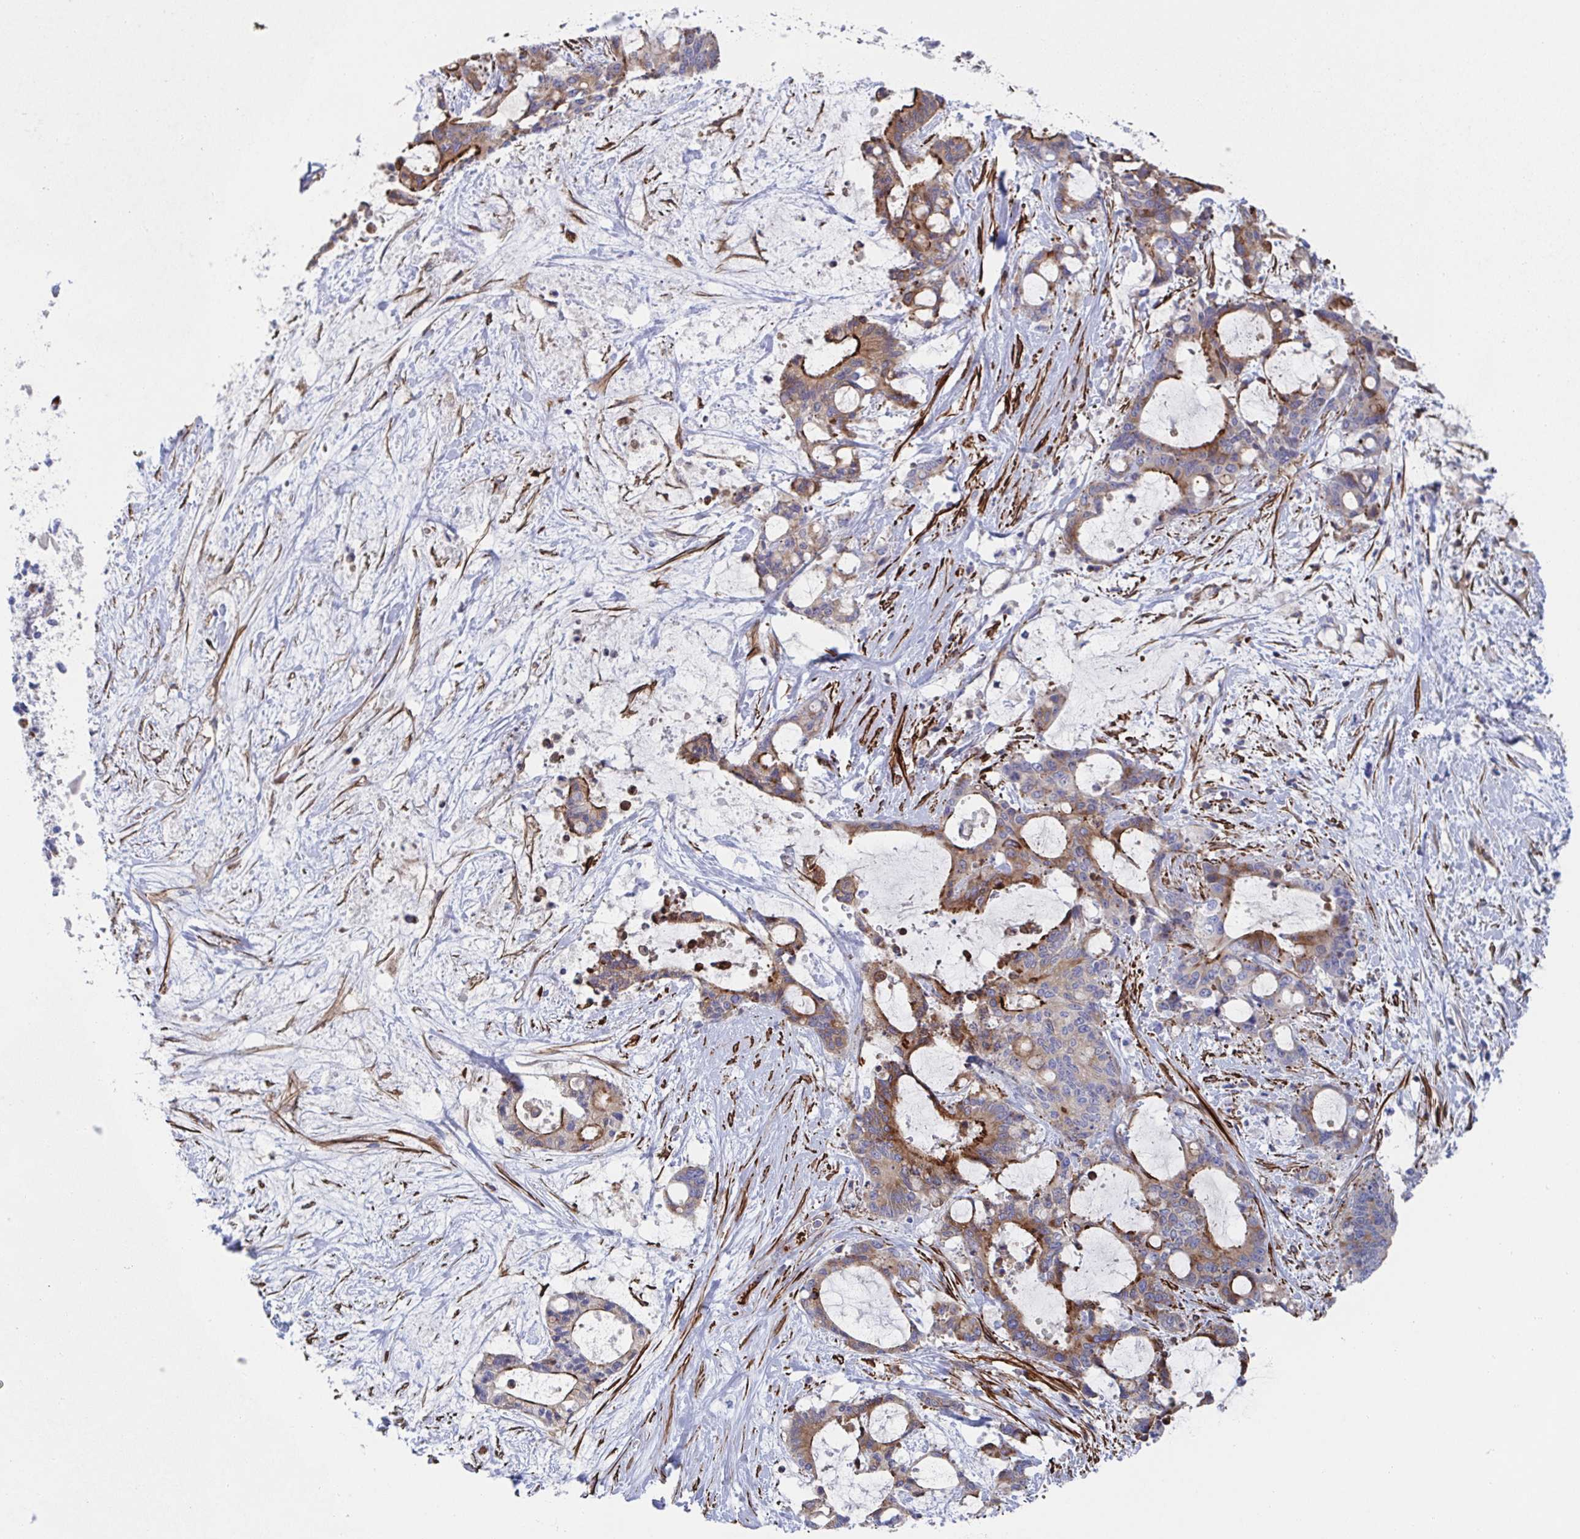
{"staining": {"intensity": "moderate", "quantity": "25%-75%", "location": "cytoplasmic/membranous"}, "tissue": "liver cancer", "cell_type": "Tumor cells", "image_type": "cancer", "snomed": [{"axis": "morphology", "description": "Normal tissue, NOS"}, {"axis": "morphology", "description": "Cholangiocarcinoma"}, {"axis": "topography", "description": "Liver"}, {"axis": "topography", "description": "Peripheral nerve tissue"}], "caption": "This image reveals IHC staining of human cholangiocarcinoma (liver), with medium moderate cytoplasmic/membranous expression in about 25%-75% of tumor cells.", "gene": "KLC3", "patient": {"sex": "female", "age": 73}}